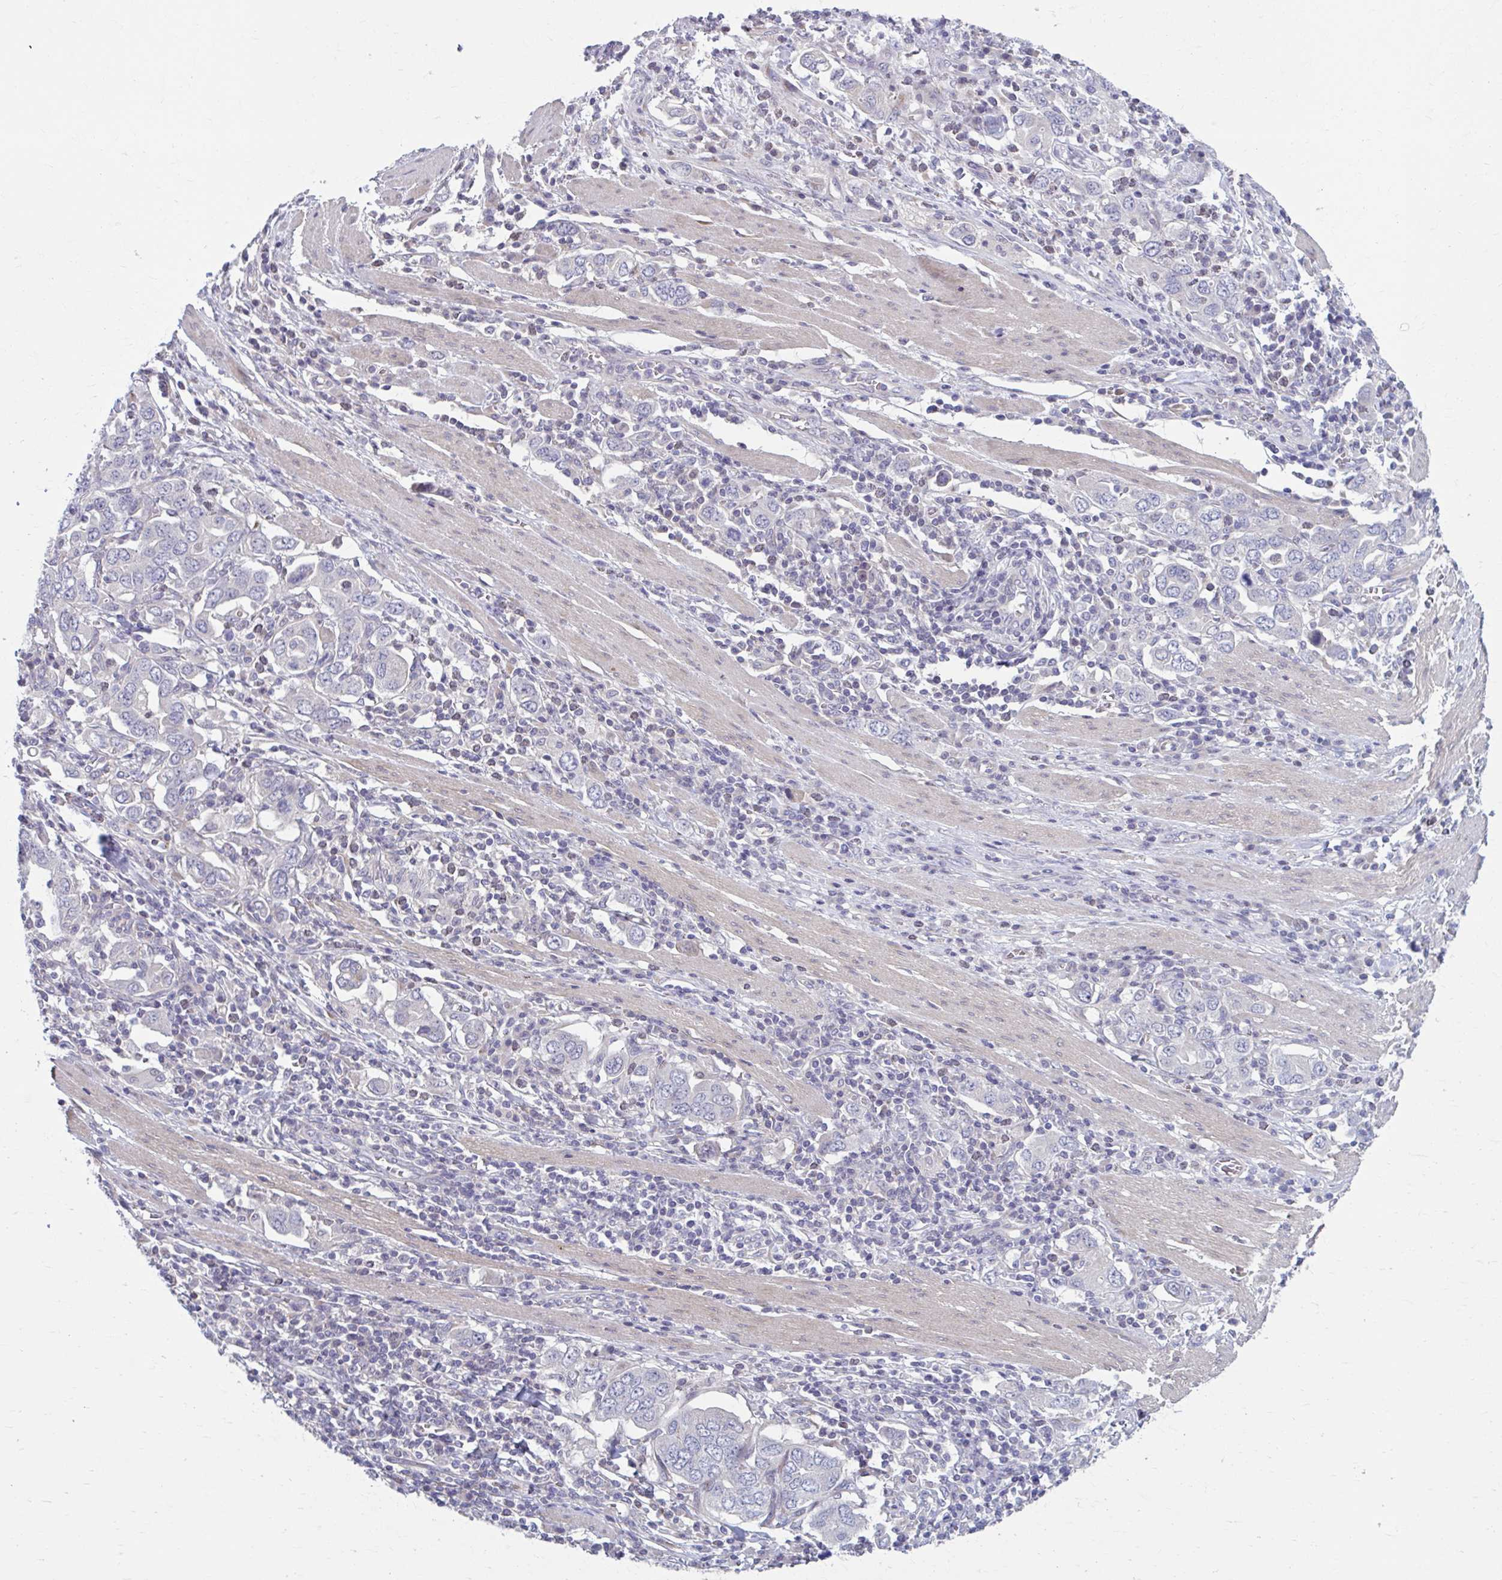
{"staining": {"intensity": "negative", "quantity": "none", "location": "none"}, "tissue": "stomach cancer", "cell_type": "Tumor cells", "image_type": "cancer", "snomed": [{"axis": "morphology", "description": "Adenocarcinoma, NOS"}, {"axis": "topography", "description": "Stomach, upper"}, {"axis": "topography", "description": "Stomach"}], "caption": "DAB (3,3'-diaminobenzidine) immunohistochemical staining of human adenocarcinoma (stomach) exhibits no significant staining in tumor cells.", "gene": "CHST3", "patient": {"sex": "male", "age": 62}}